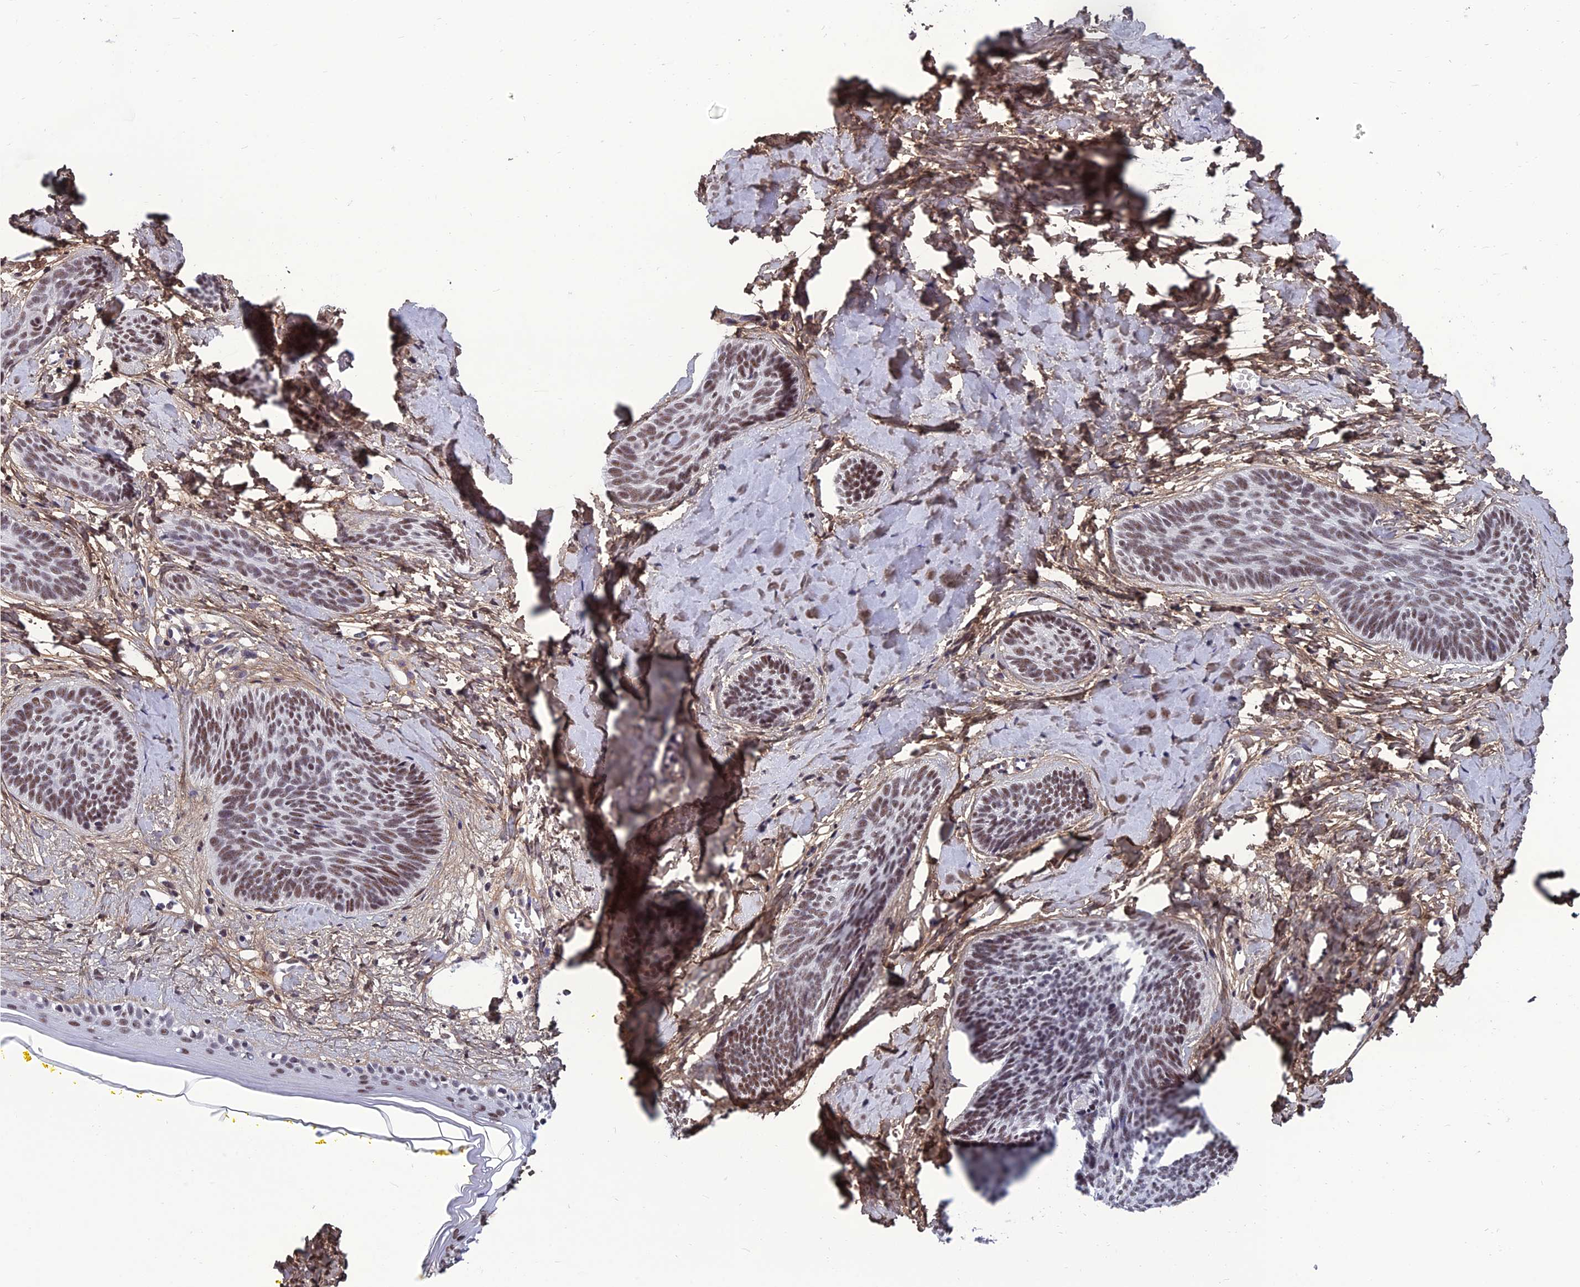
{"staining": {"intensity": "moderate", "quantity": ">75%", "location": "nuclear"}, "tissue": "skin cancer", "cell_type": "Tumor cells", "image_type": "cancer", "snomed": [{"axis": "morphology", "description": "Basal cell carcinoma"}, {"axis": "topography", "description": "Skin"}], "caption": "Human skin cancer (basal cell carcinoma) stained for a protein (brown) shows moderate nuclear positive staining in about >75% of tumor cells.", "gene": "RSRC1", "patient": {"sex": "female", "age": 81}}